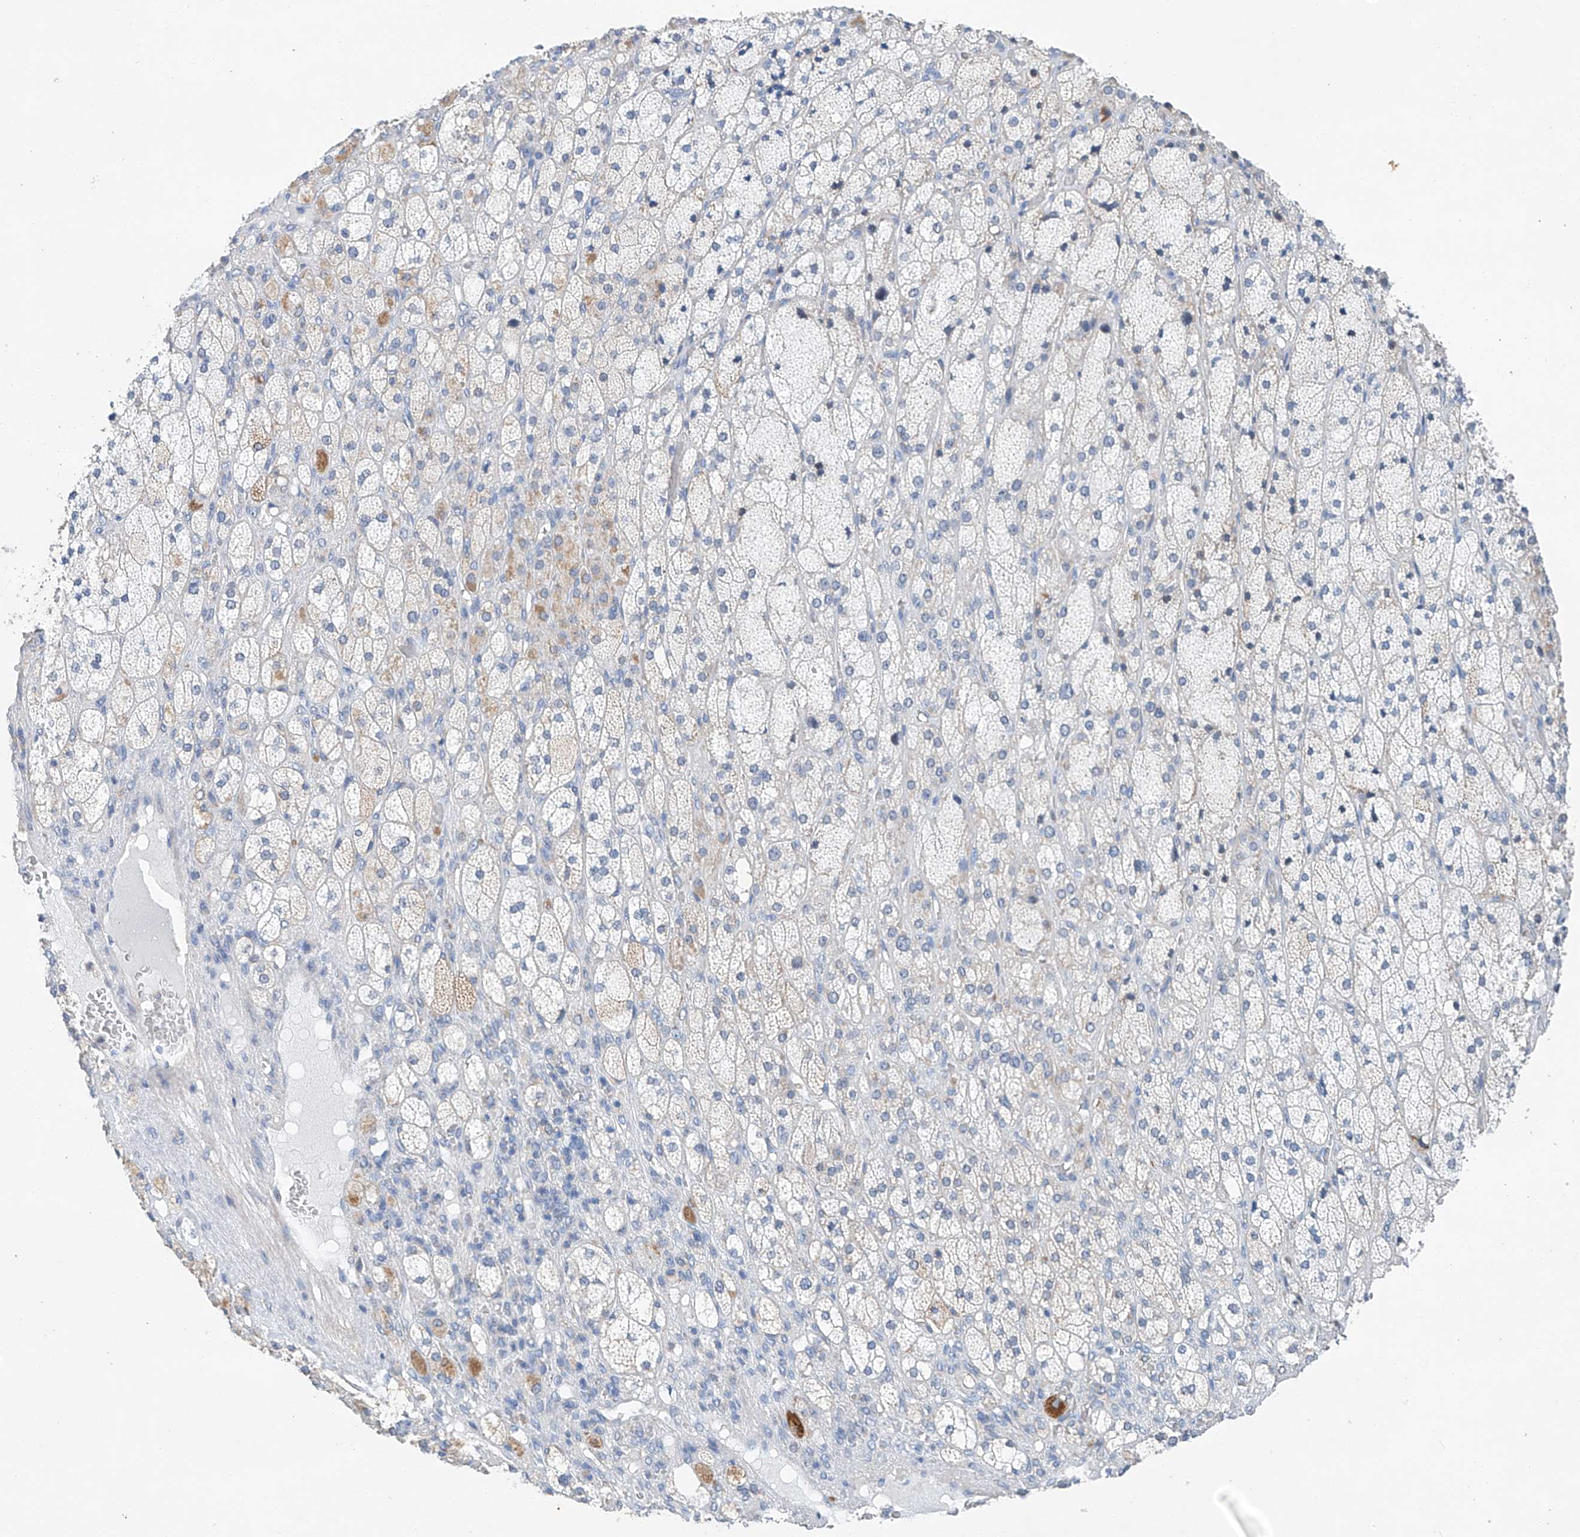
{"staining": {"intensity": "moderate", "quantity": "<25%", "location": "cytoplasmic/membranous"}, "tissue": "adrenal gland", "cell_type": "Glandular cells", "image_type": "normal", "snomed": [{"axis": "morphology", "description": "Normal tissue, NOS"}, {"axis": "topography", "description": "Adrenal gland"}], "caption": "Moderate cytoplasmic/membranous protein positivity is identified in about <25% of glandular cells in adrenal gland. The staining was performed using DAB to visualize the protein expression in brown, while the nuclei were stained in blue with hematoxylin (Magnification: 20x).", "gene": "KLF15", "patient": {"sex": "male", "age": 61}}